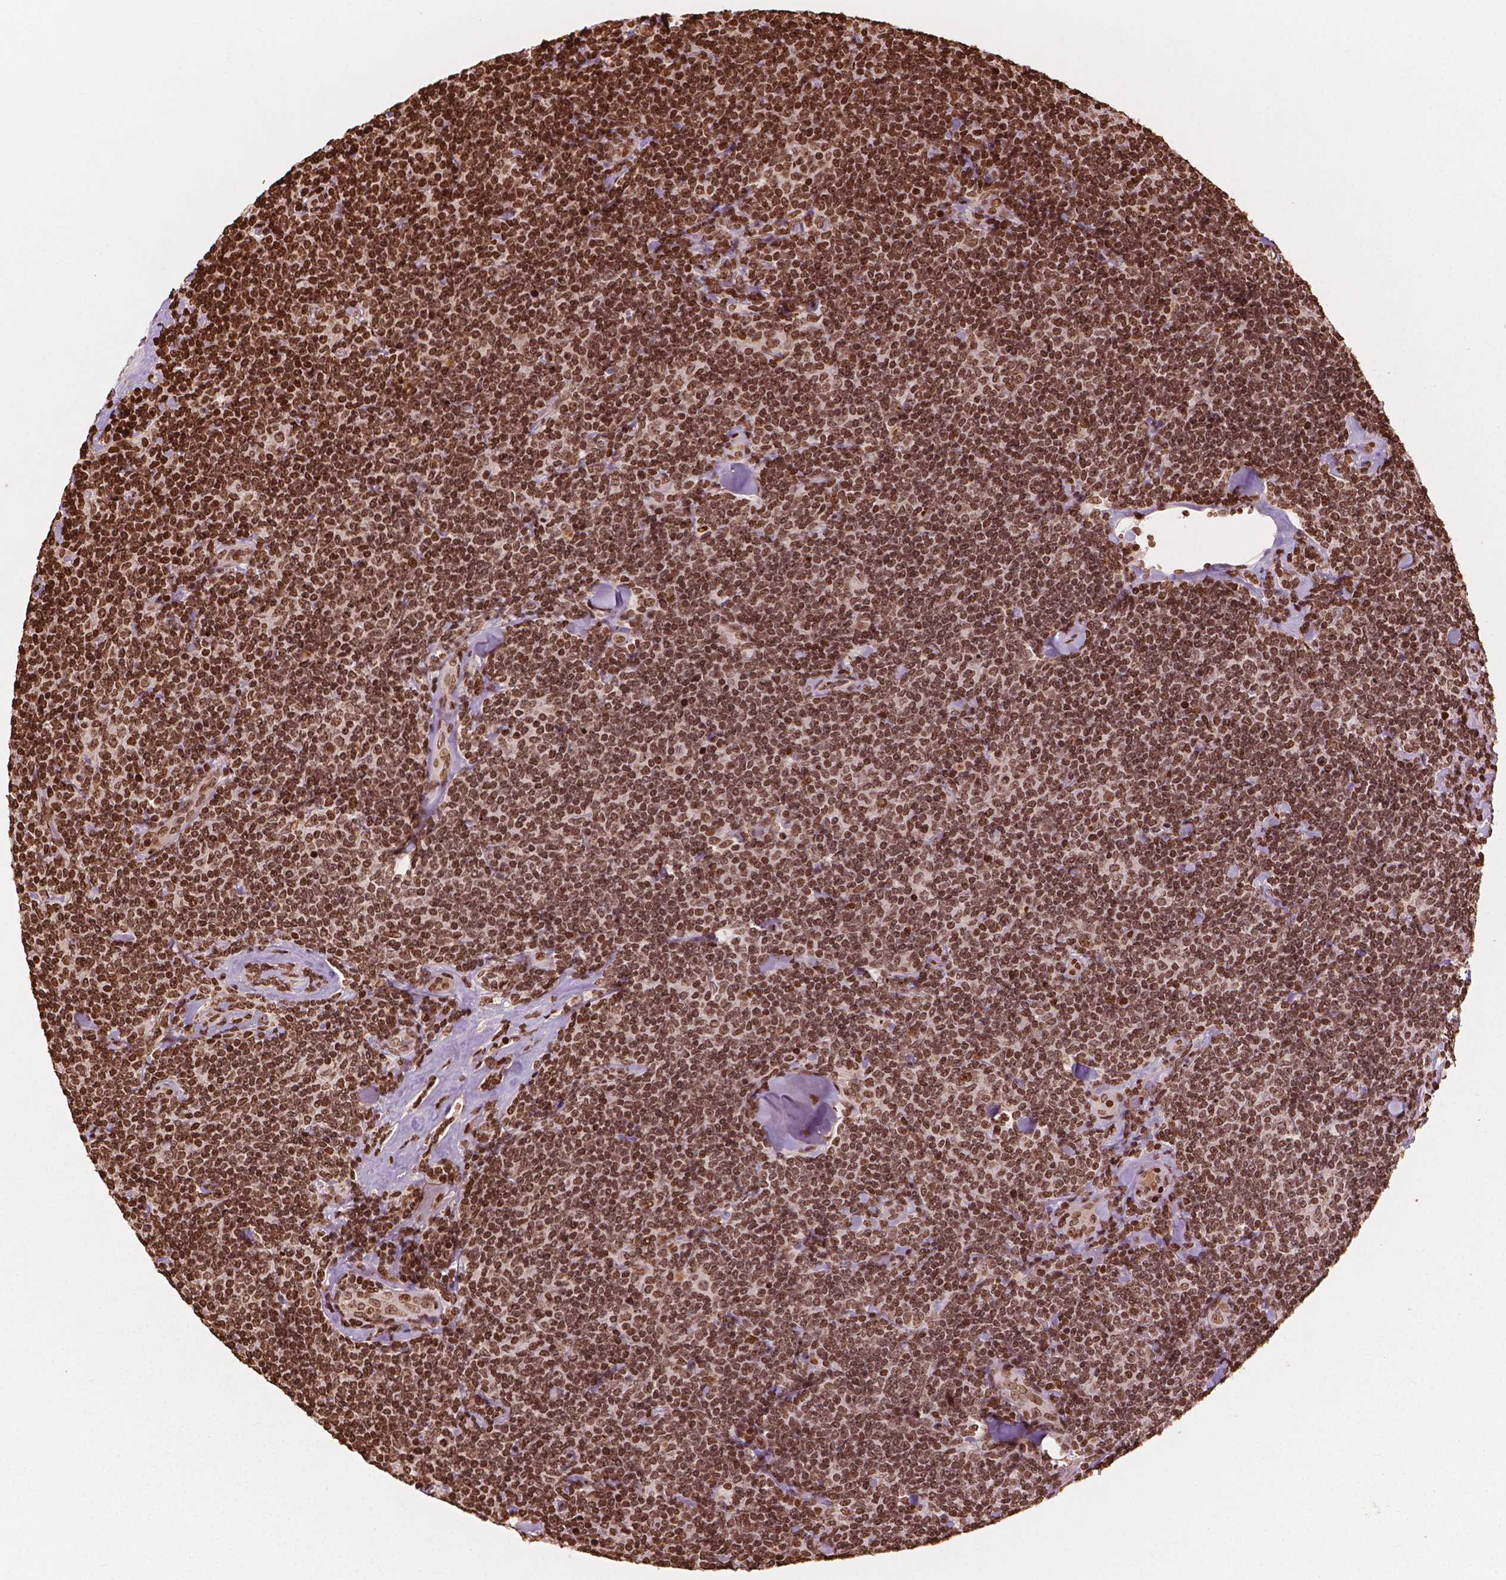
{"staining": {"intensity": "strong", "quantity": ">75%", "location": "nuclear"}, "tissue": "lymphoma", "cell_type": "Tumor cells", "image_type": "cancer", "snomed": [{"axis": "morphology", "description": "Malignant lymphoma, non-Hodgkin's type, Low grade"}, {"axis": "topography", "description": "Lymph node"}], "caption": "The immunohistochemical stain highlights strong nuclear expression in tumor cells of lymphoma tissue.", "gene": "H3C7", "patient": {"sex": "female", "age": 56}}